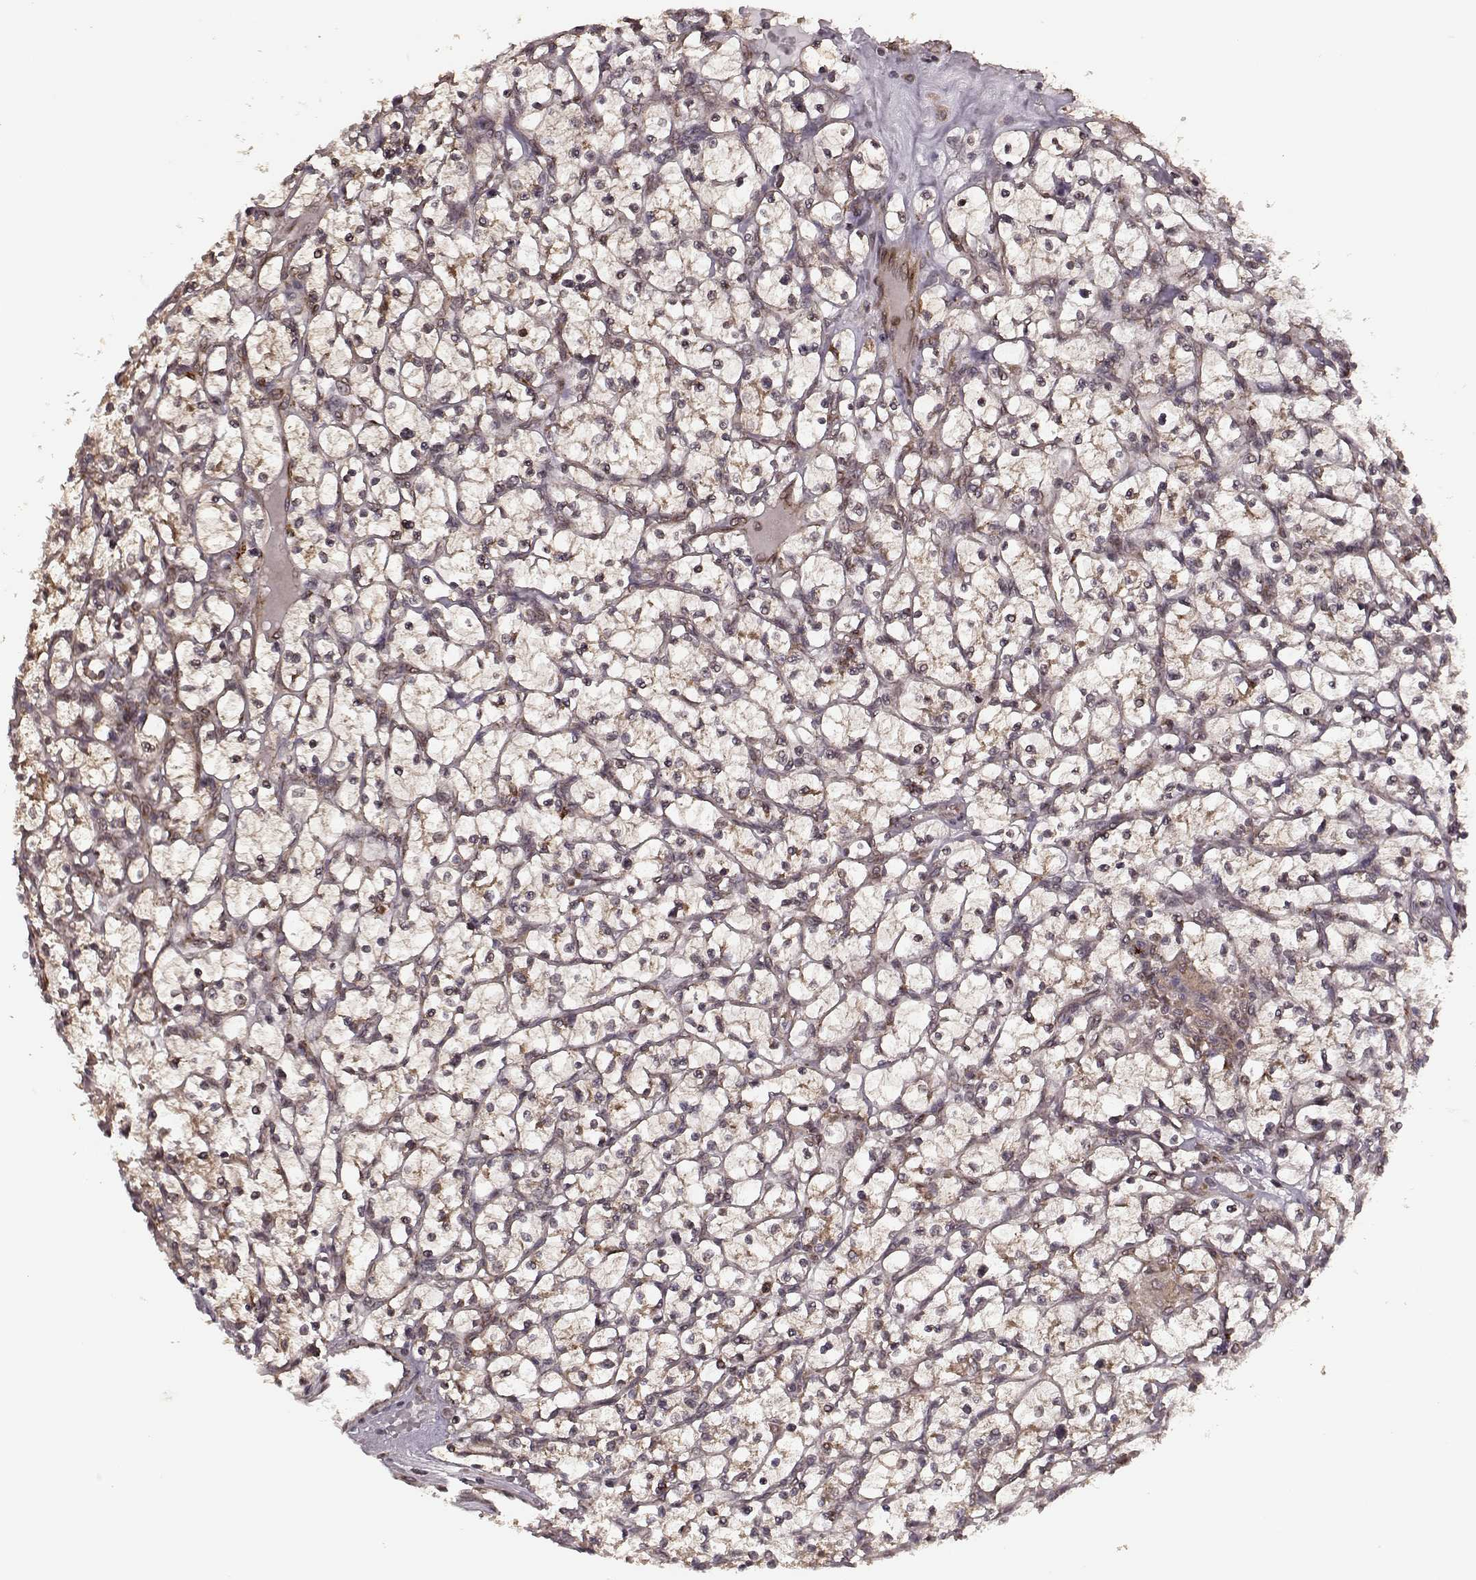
{"staining": {"intensity": "negative", "quantity": "none", "location": "none"}, "tissue": "renal cancer", "cell_type": "Tumor cells", "image_type": "cancer", "snomed": [{"axis": "morphology", "description": "Adenocarcinoma, NOS"}, {"axis": "topography", "description": "Kidney"}], "caption": "Immunohistochemistry (IHC) histopathology image of neoplastic tissue: human renal adenocarcinoma stained with DAB demonstrates no significant protein expression in tumor cells.", "gene": "YIPF5", "patient": {"sex": "female", "age": 64}}